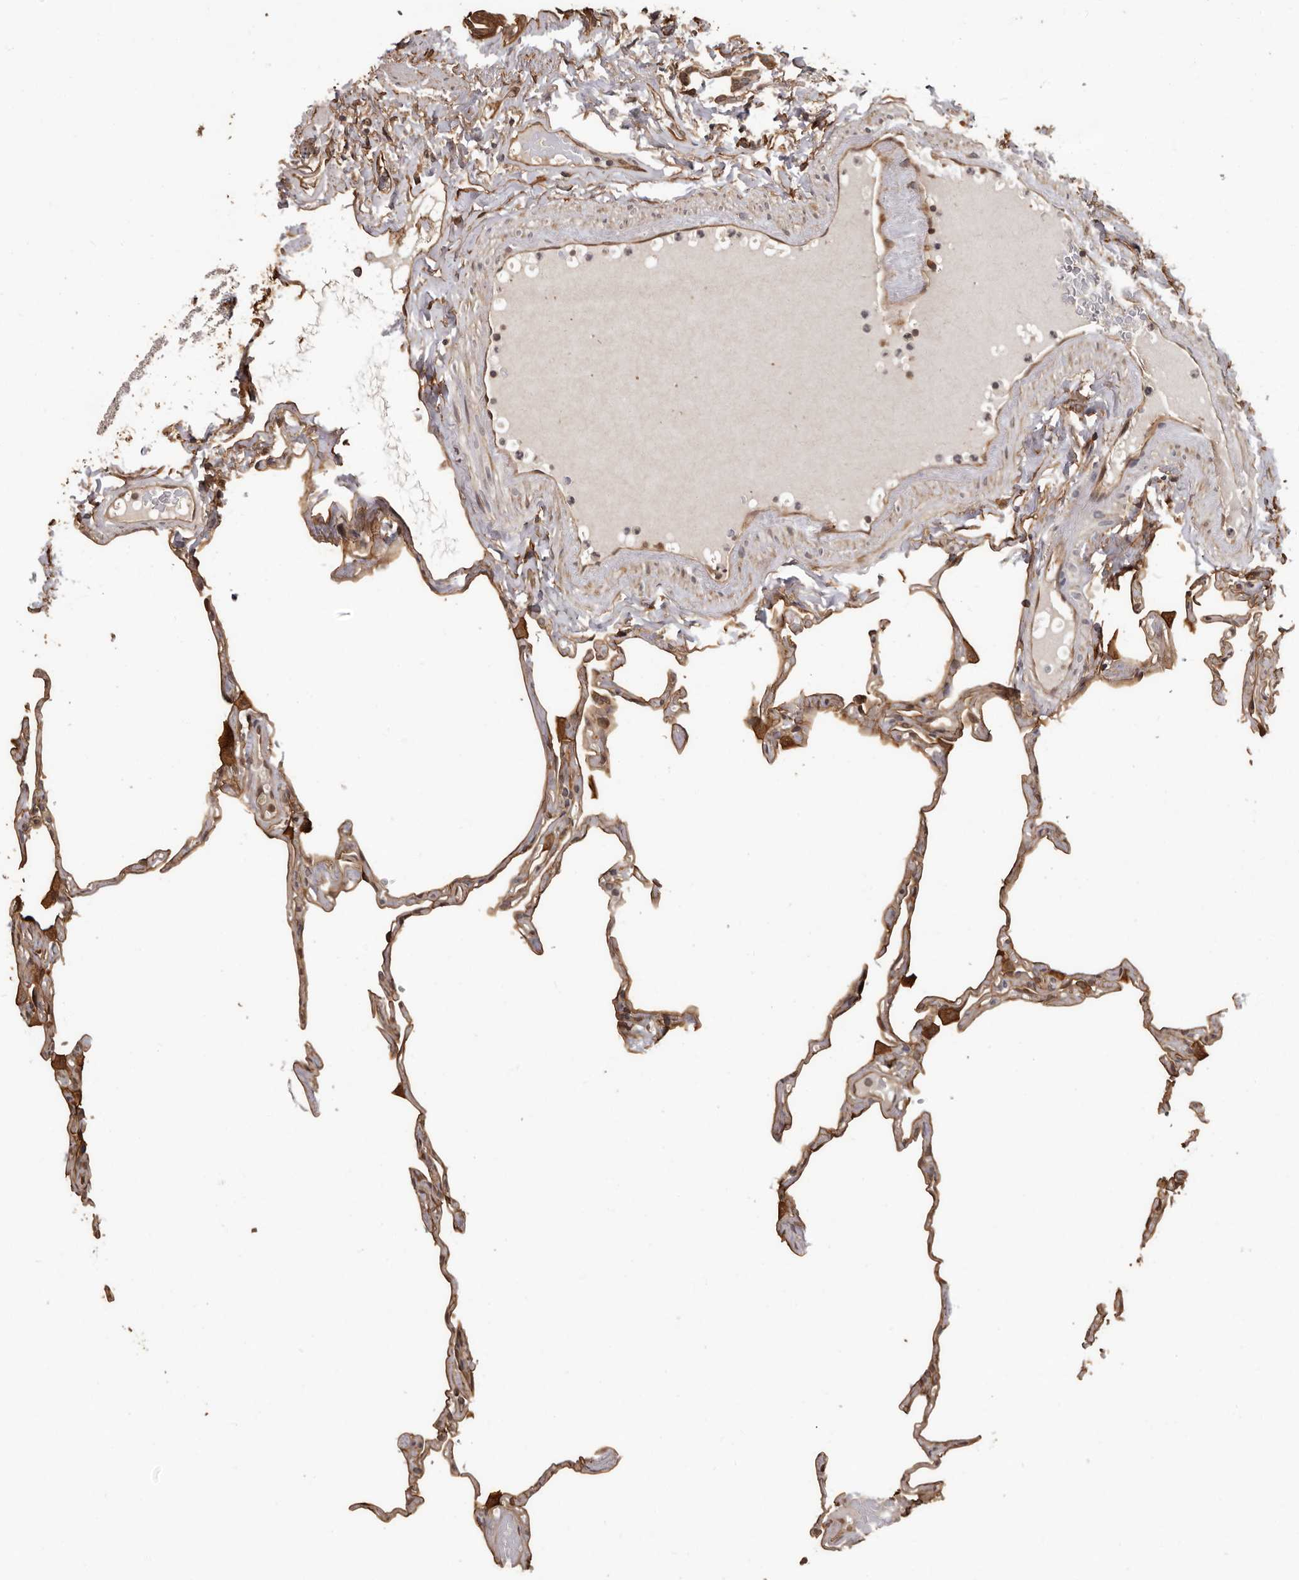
{"staining": {"intensity": "strong", "quantity": ">75%", "location": "cytoplasmic/membranous"}, "tissue": "lung", "cell_type": "Alveolar cells", "image_type": "normal", "snomed": [{"axis": "morphology", "description": "Normal tissue, NOS"}, {"axis": "topography", "description": "Lung"}], "caption": "IHC of benign human lung reveals high levels of strong cytoplasmic/membranous staining in approximately >75% of alveolar cells.", "gene": "SLITRK6", "patient": {"sex": "male", "age": 65}}